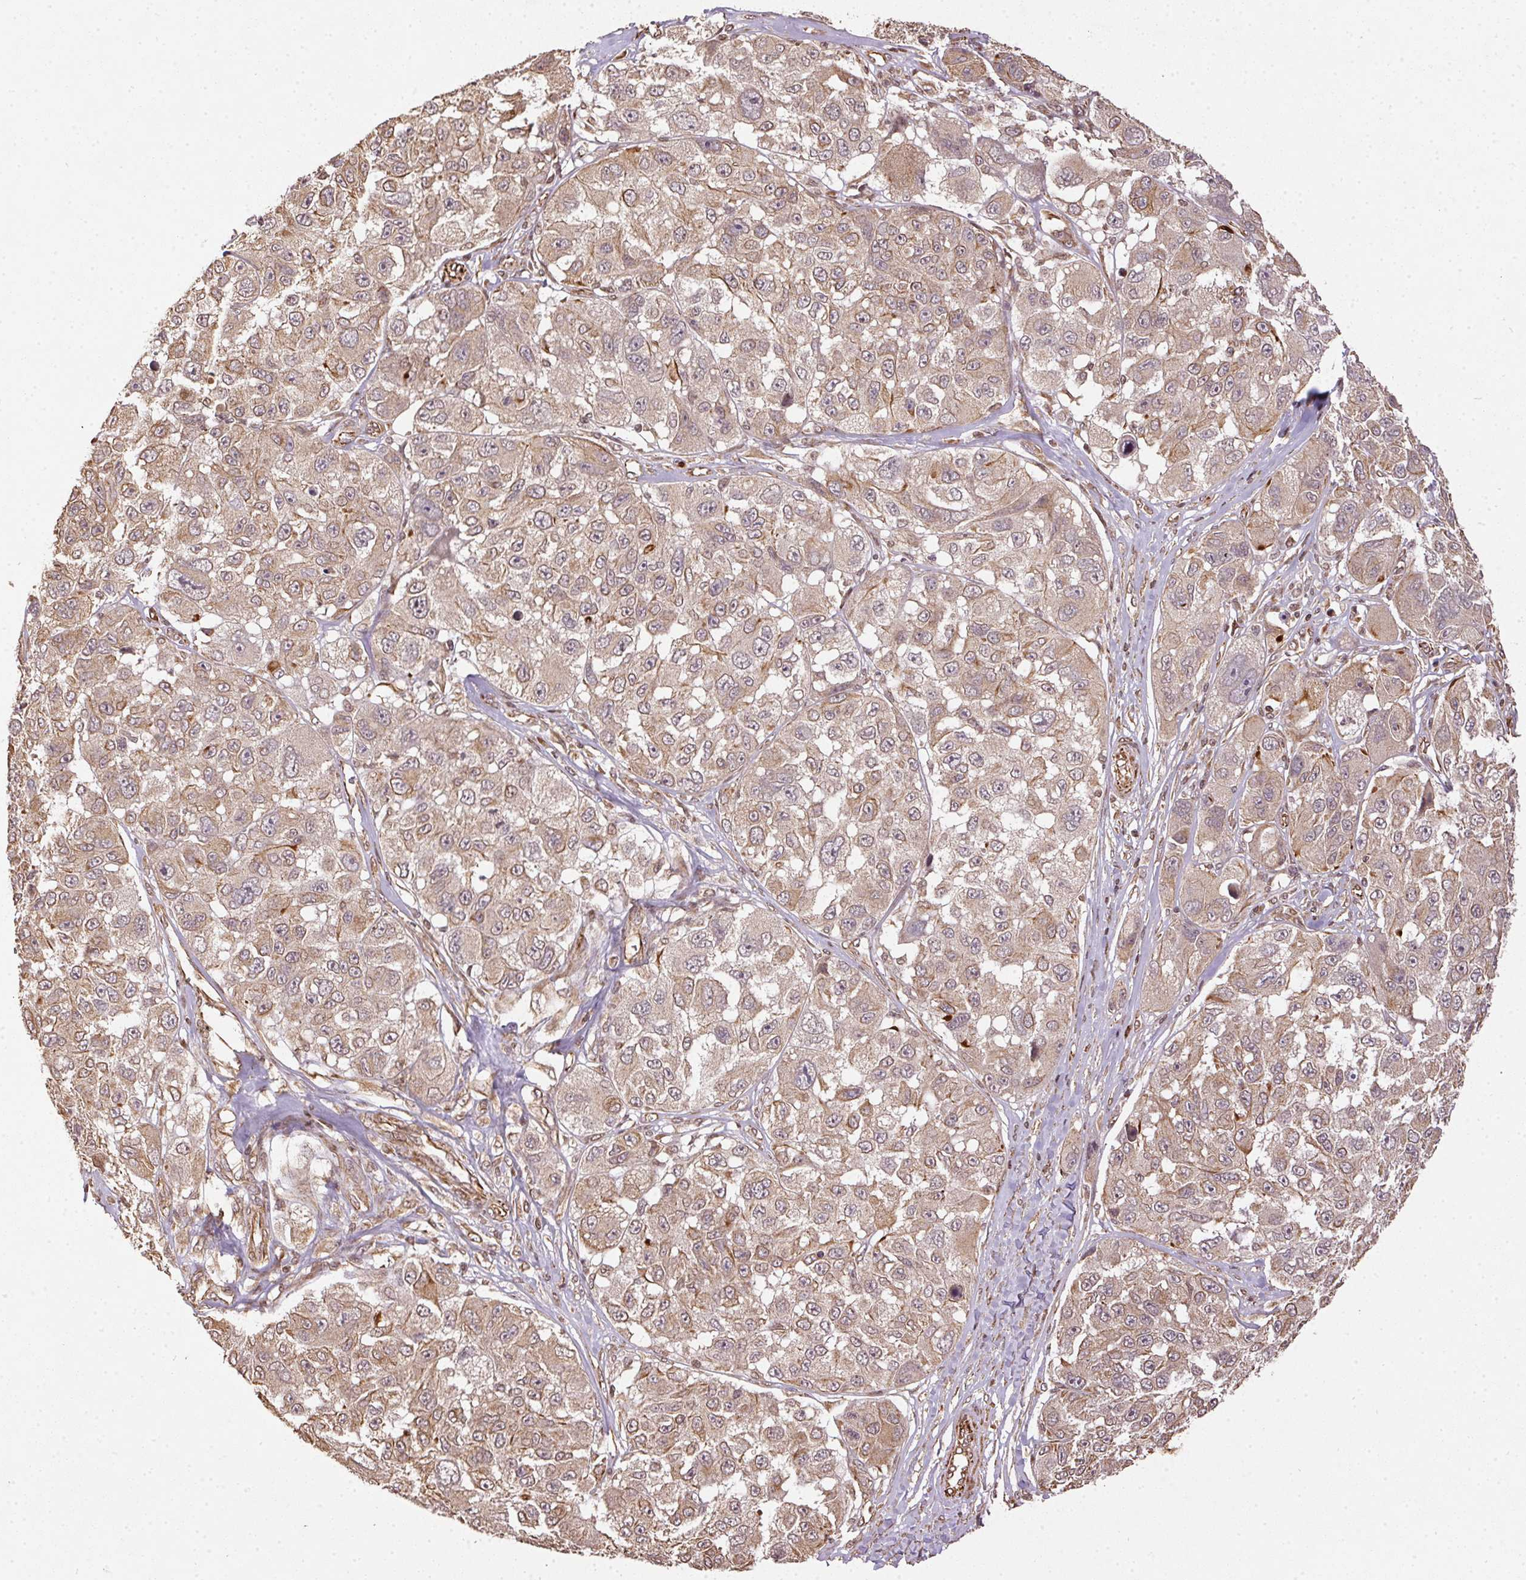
{"staining": {"intensity": "weak", "quantity": "25%-75%", "location": "cytoplasmic/membranous"}, "tissue": "melanoma", "cell_type": "Tumor cells", "image_type": "cancer", "snomed": [{"axis": "morphology", "description": "Malignant melanoma, NOS"}, {"axis": "topography", "description": "Skin"}], "caption": "This photomicrograph exhibits immunohistochemistry staining of melanoma, with low weak cytoplasmic/membranous expression in about 25%-75% of tumor cells.", "gene": "SPRED2", "patient": {"sex": "female", "age": 66}}